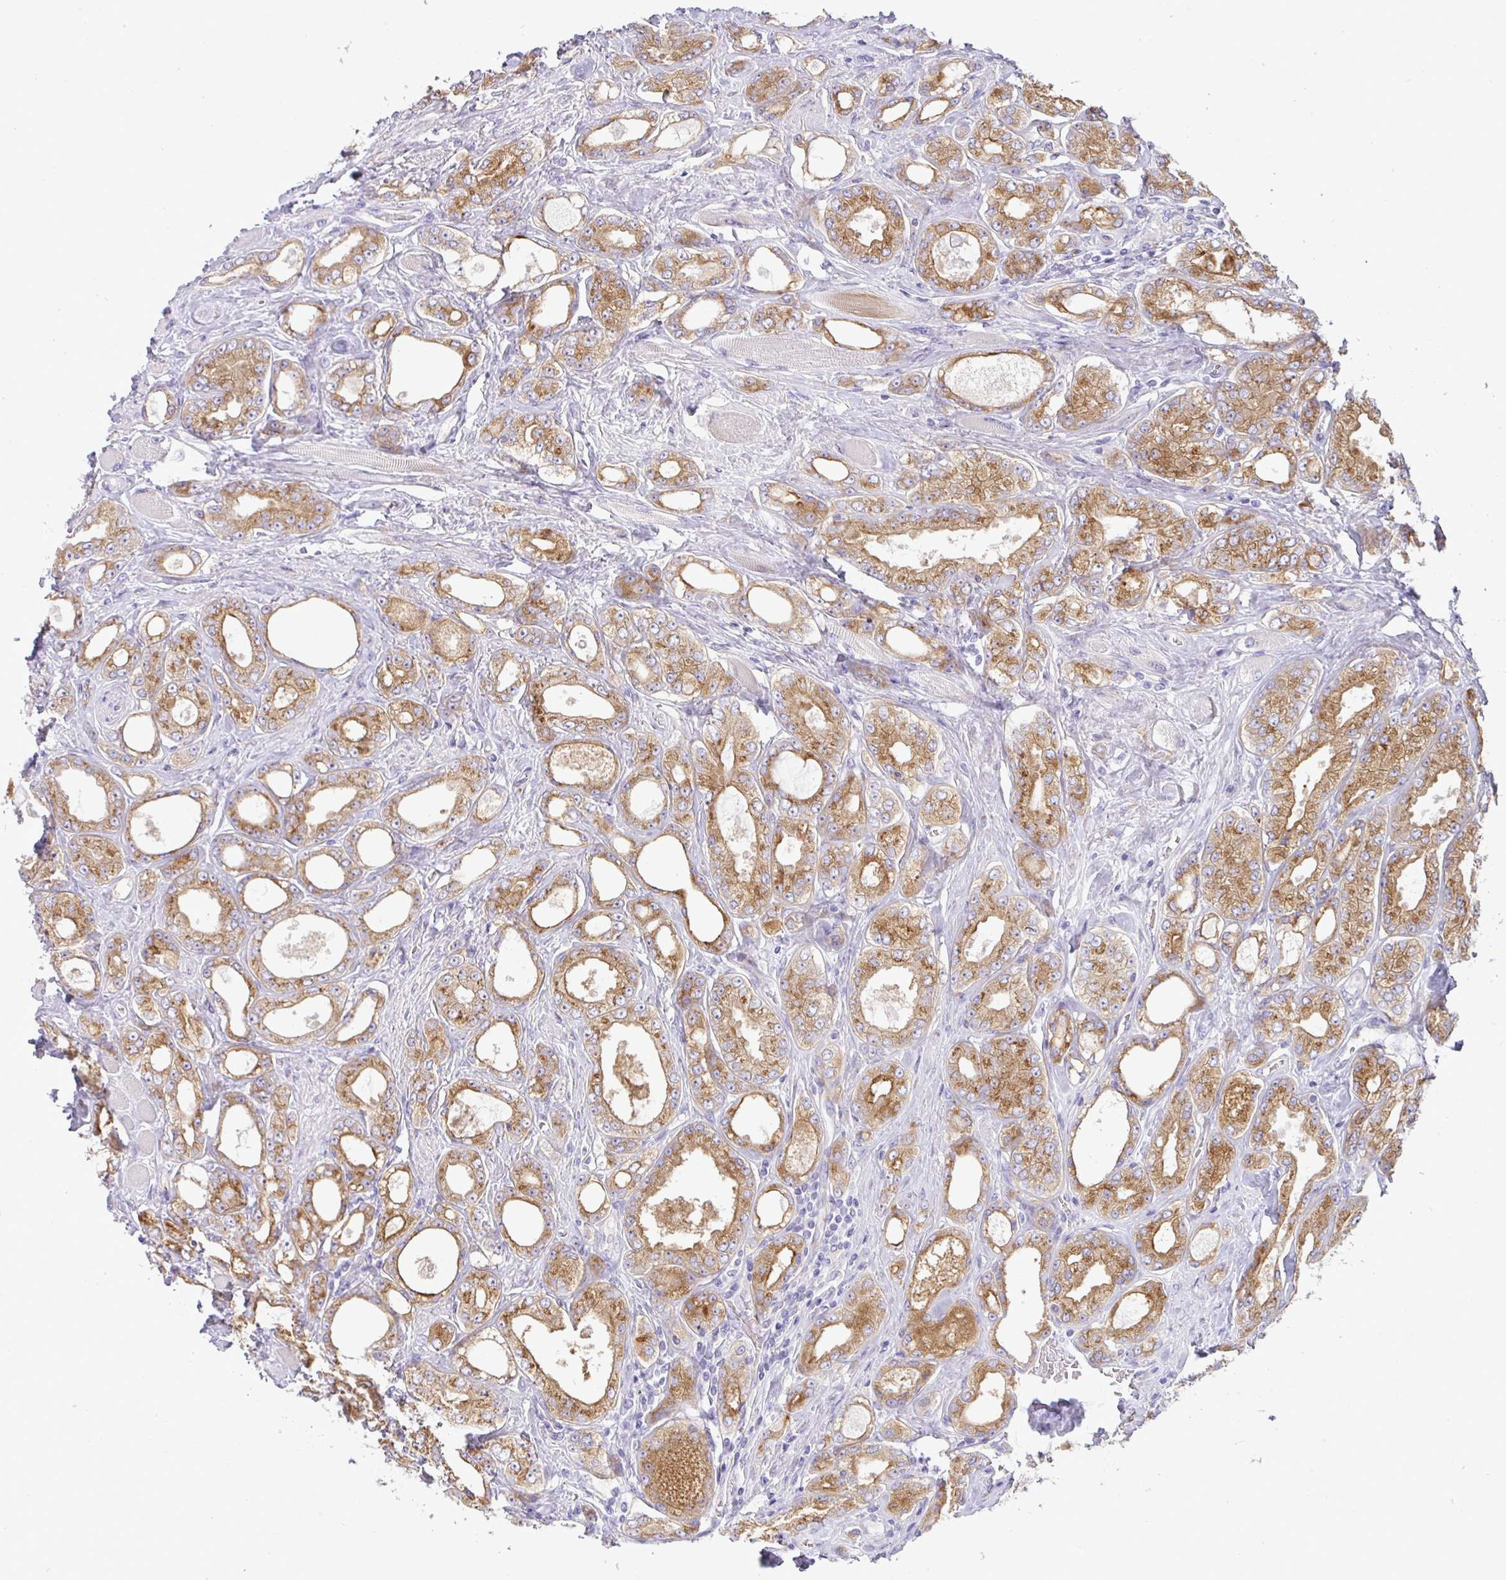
{"staining": {"intensity": "moderate", "quantity": ">75%", "location": "cytoplasmic/membranous"}, "tissue": "prostate cancer", "cell_type": "Tumor cells", "image_type": "cancer", "snomed": [{"axis": "morphology", "description": "Adenocarcinoma, High grade"}, {"axis": "topography", "description": "Prostate"}], "caption": "Human prostate high-grade adenocarcinoma stained with a brown dye exhibits moderate cytoplasmic/membranous positive staining in about >75% of tumor cells.", "gene": "FAM177A1", "patient": {"sex": "male", "age": 68}}